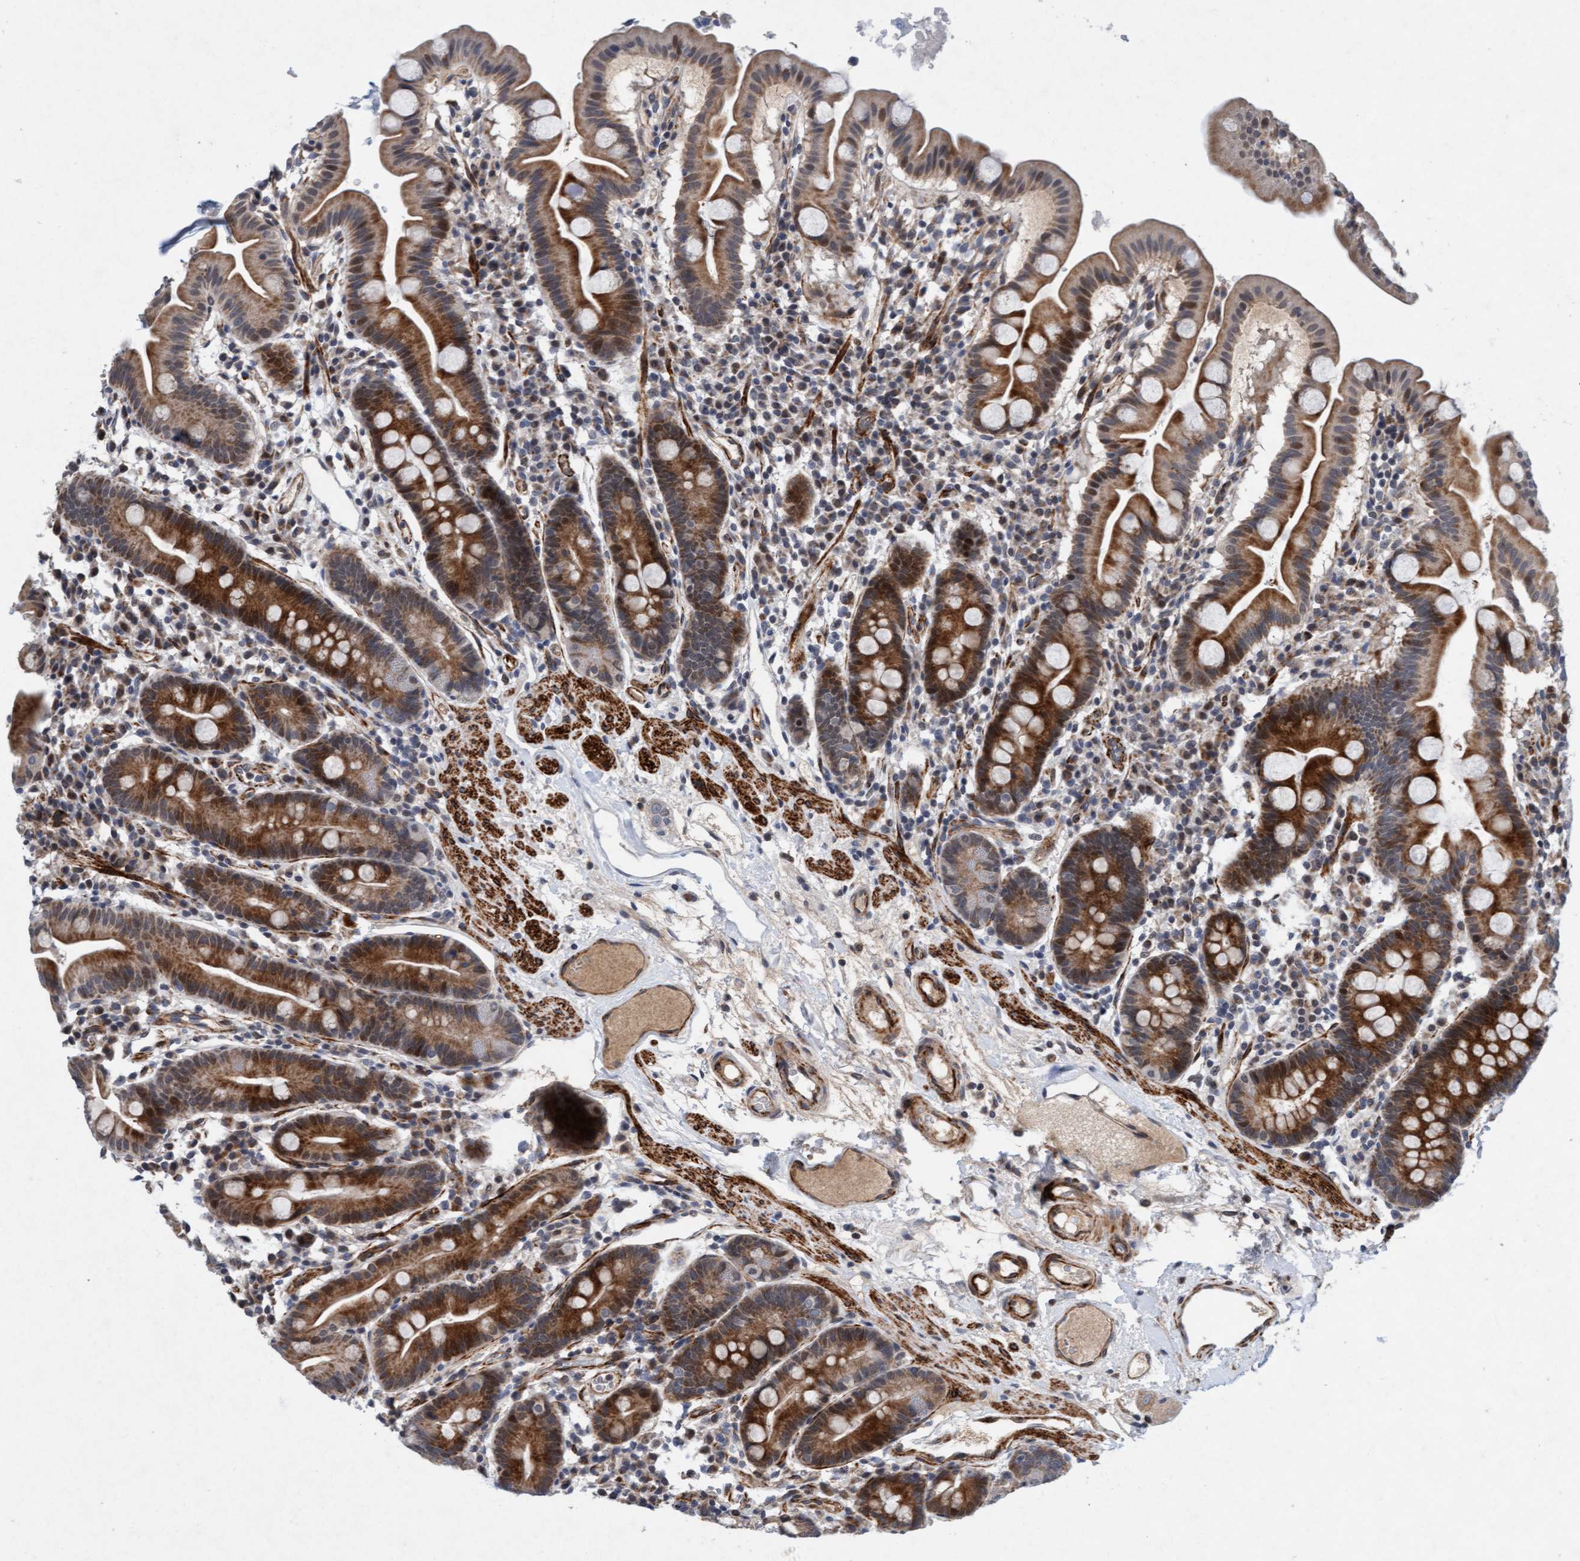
{"staining": {"intensity": "strong", "quantity": ">75%", "location": "cytoplasmic/membranous"}, "tissue": "duodenum", "cell_type": "Glandular cells", "image_type": "normal", "snomed": [{"axis": "morphology", "description": "Normal tissue, NOS"}, {"axis": "topography", "description": "Duodenum"}], "caption": "IHC of benign duodenum shows high levels of strong cytoplasmic/membranous staining in about >75% of glandular cells. The protein of interest is stained brown, and the nuclei are stained in blue (DAB IHC with brightfield microscopy, high magnification).", "gene": "TMEM70", "patient": {"sex": "male", "age": 50}}